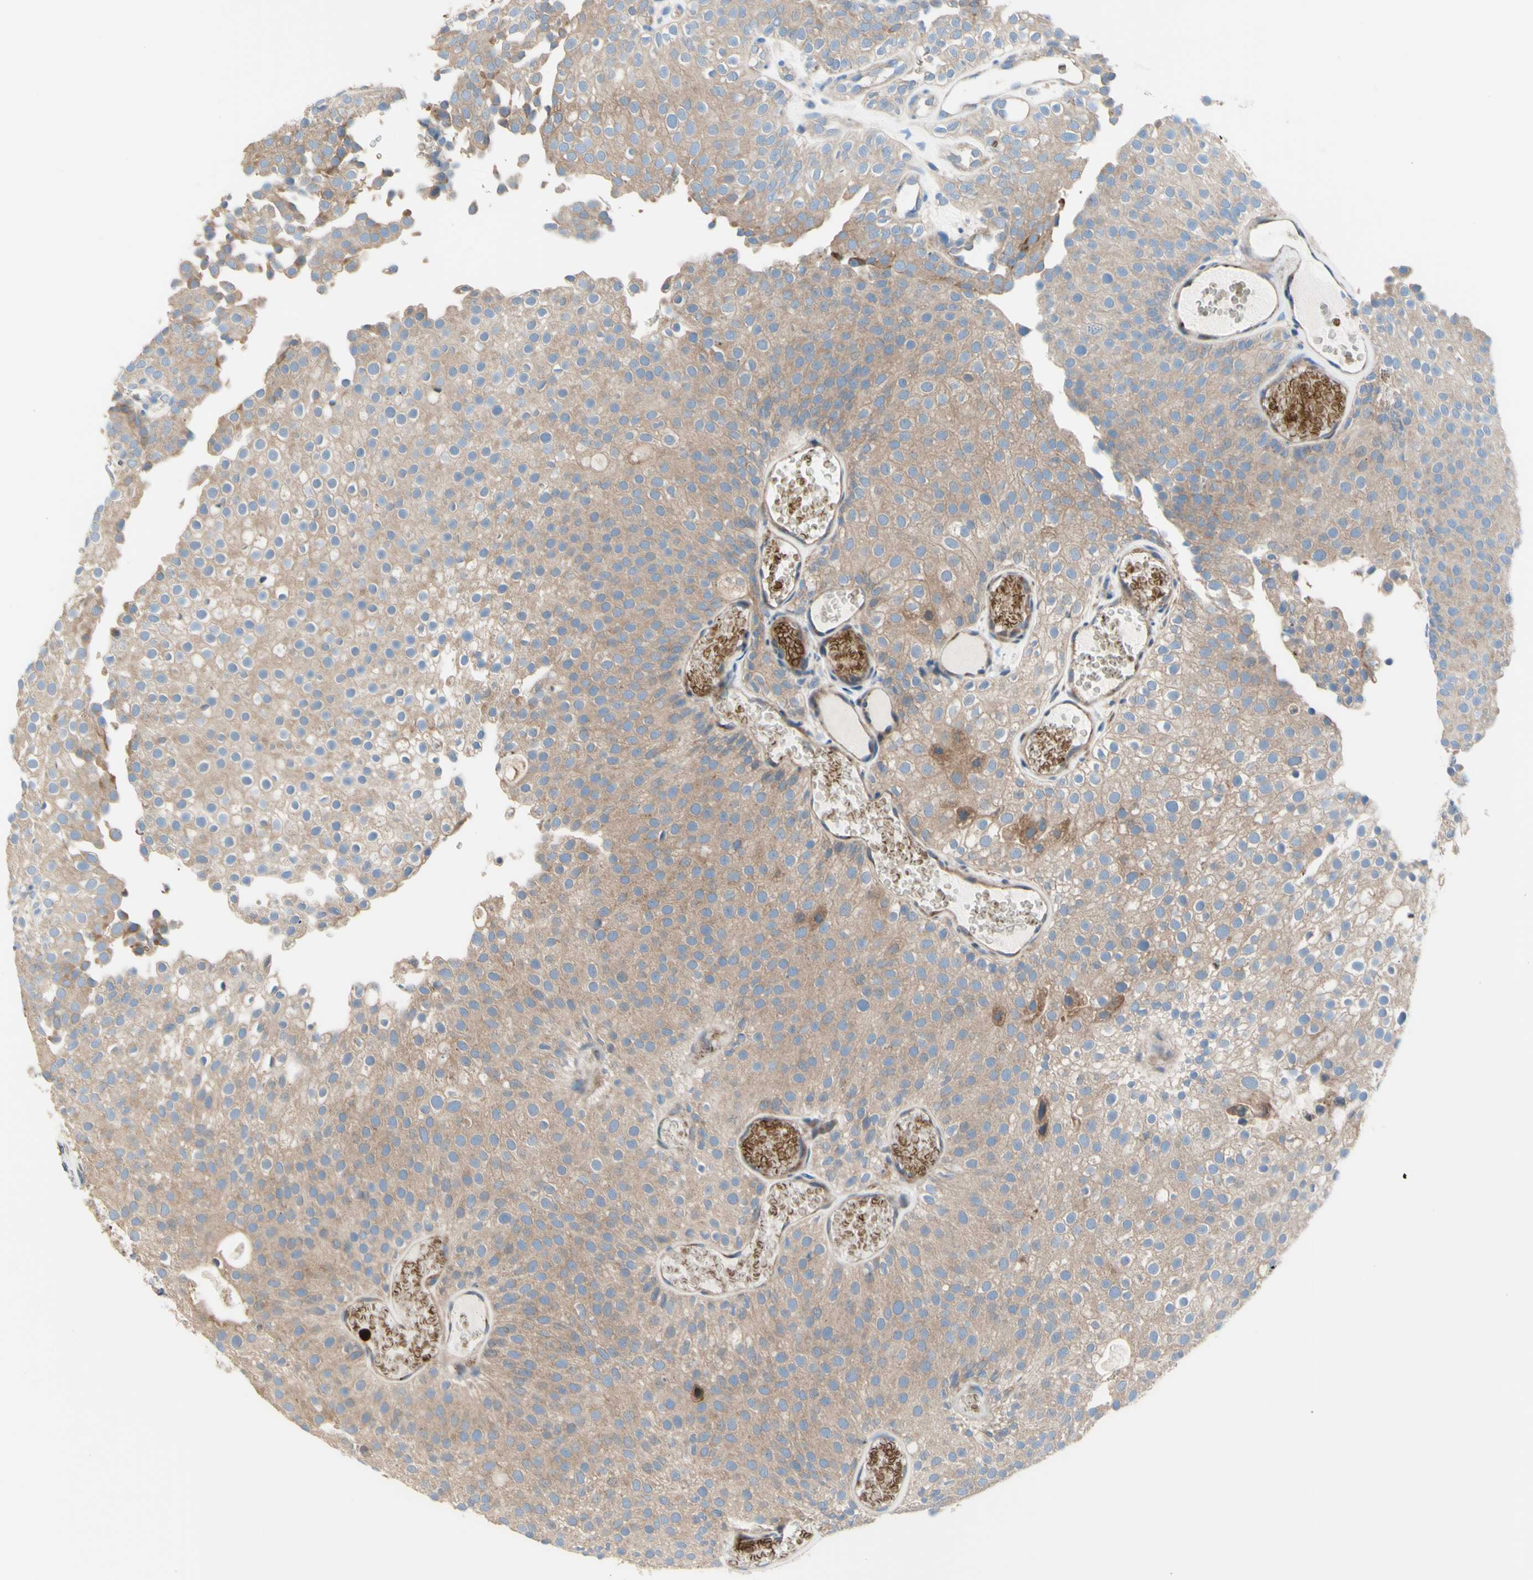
{"staining": {"intensity": "weak", "quantity": ">75%", "location": "cytoplasmic/membranous"}, "tissue": "urothelial cancer", "cell_type": "Tumor cells", "image_type": "cancer", "snomed": [{"axis": "morphology", "description": "Urothelial carcinoma, Low grade"}, {"axis": "topography", "description": "Urinary bladder"}], "caption": "Urothelial cancer was stained to show a protein in brown. There is low levels of weak cytoplasmic/membranous staining in about >75% of tumor cells.", "gene": "USP9X", "patient": {"sex": "male", "age": 78}}